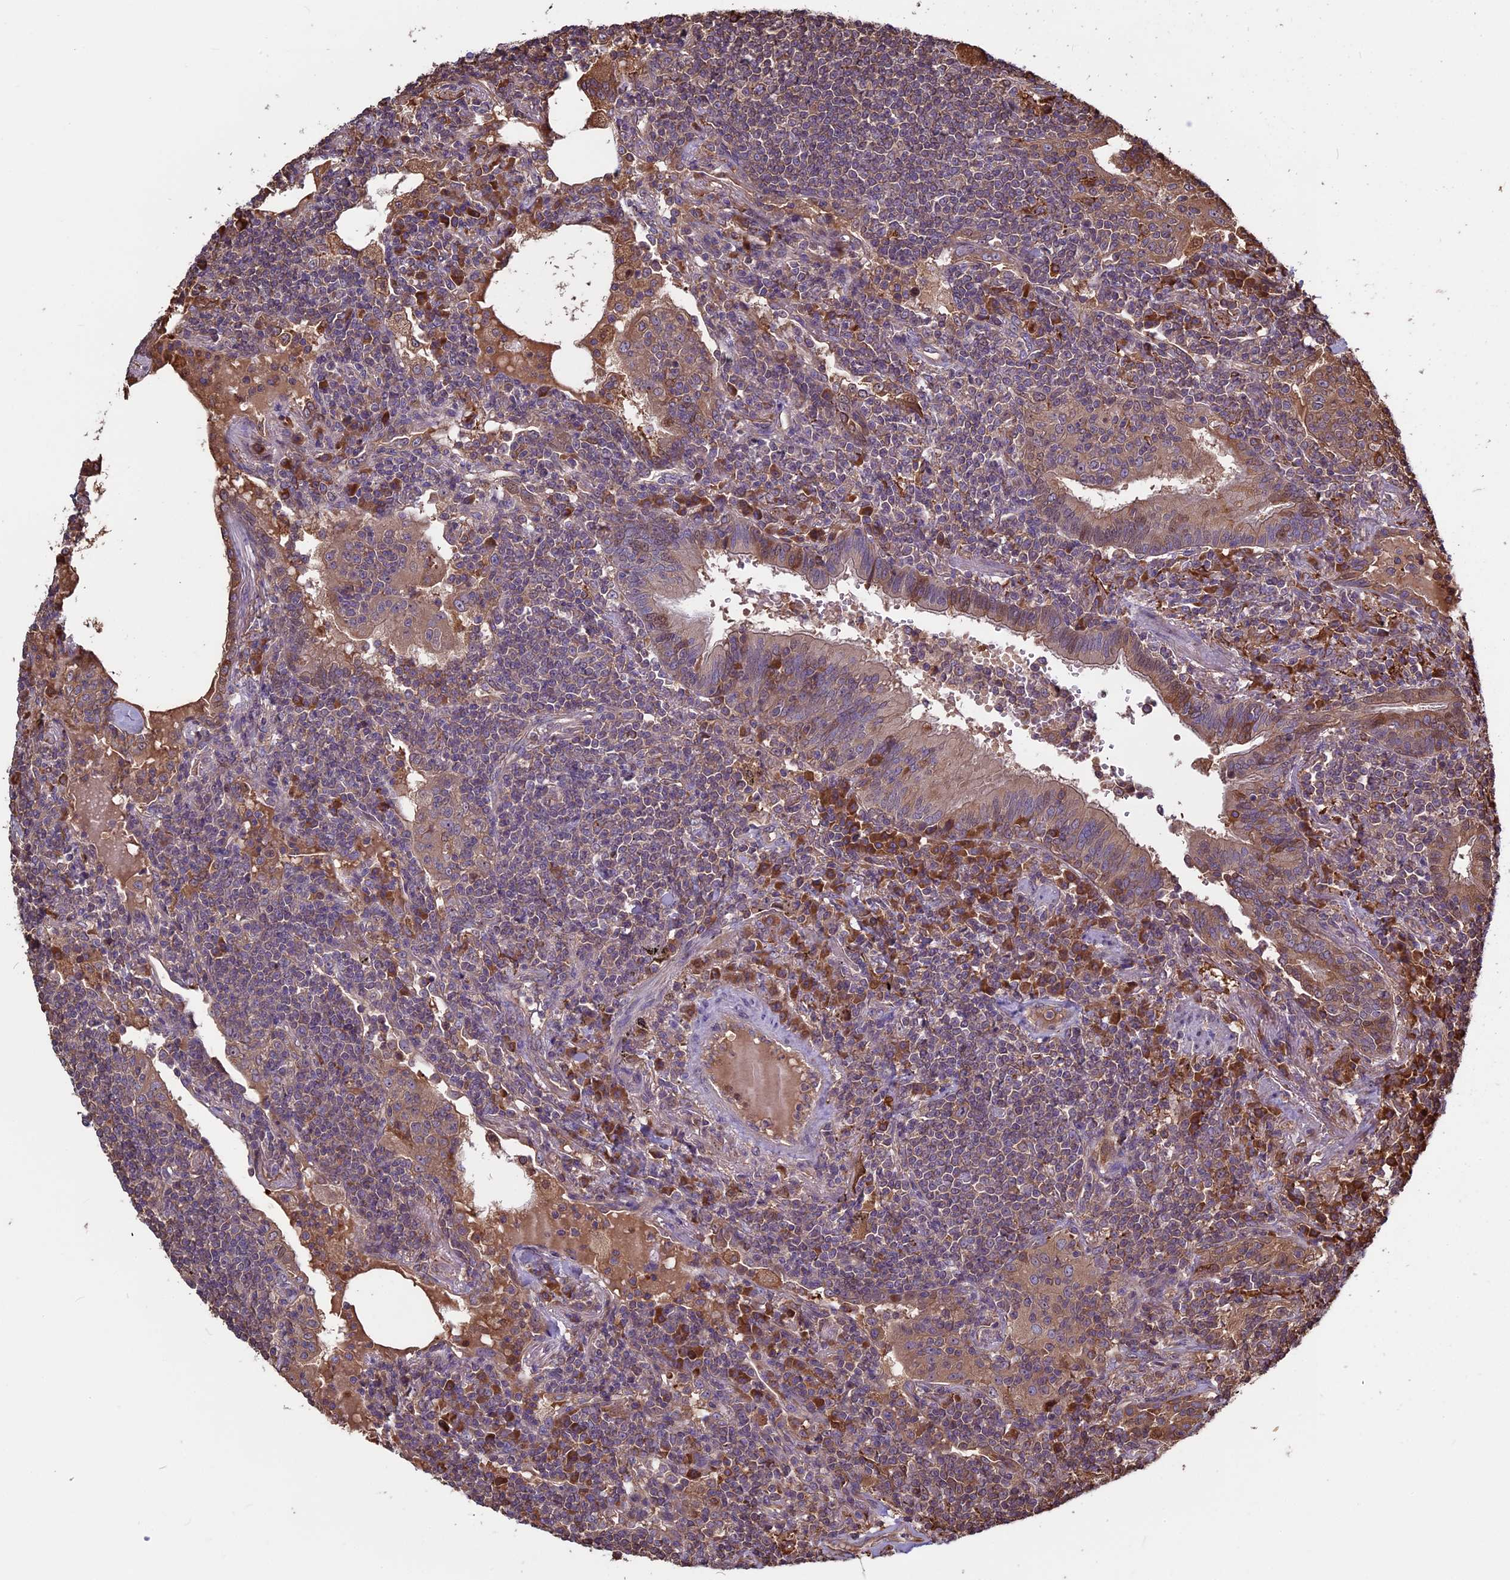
{"staining": {"intensity": "weak", "quantity": "25%-75%", "location": "cytoplasmic/membranous"}, "tissue": "lymphoma", "cell_type": "Tumor cells", "image_type": "cancer", "snomed": [{"axis": "morphology", "description": "Malignant lymphoma, non-Hodgkin's type, Low grade"}, {"axis": "topography", "description": "Lung"}], "caption": "IHC of lymphoma shows low levels of weak cytoplasmic/membranous expression in about 25%-75% of tumor cells.", "gene": "VWA3A", "patient": {"sex": "female", "age": 71}}